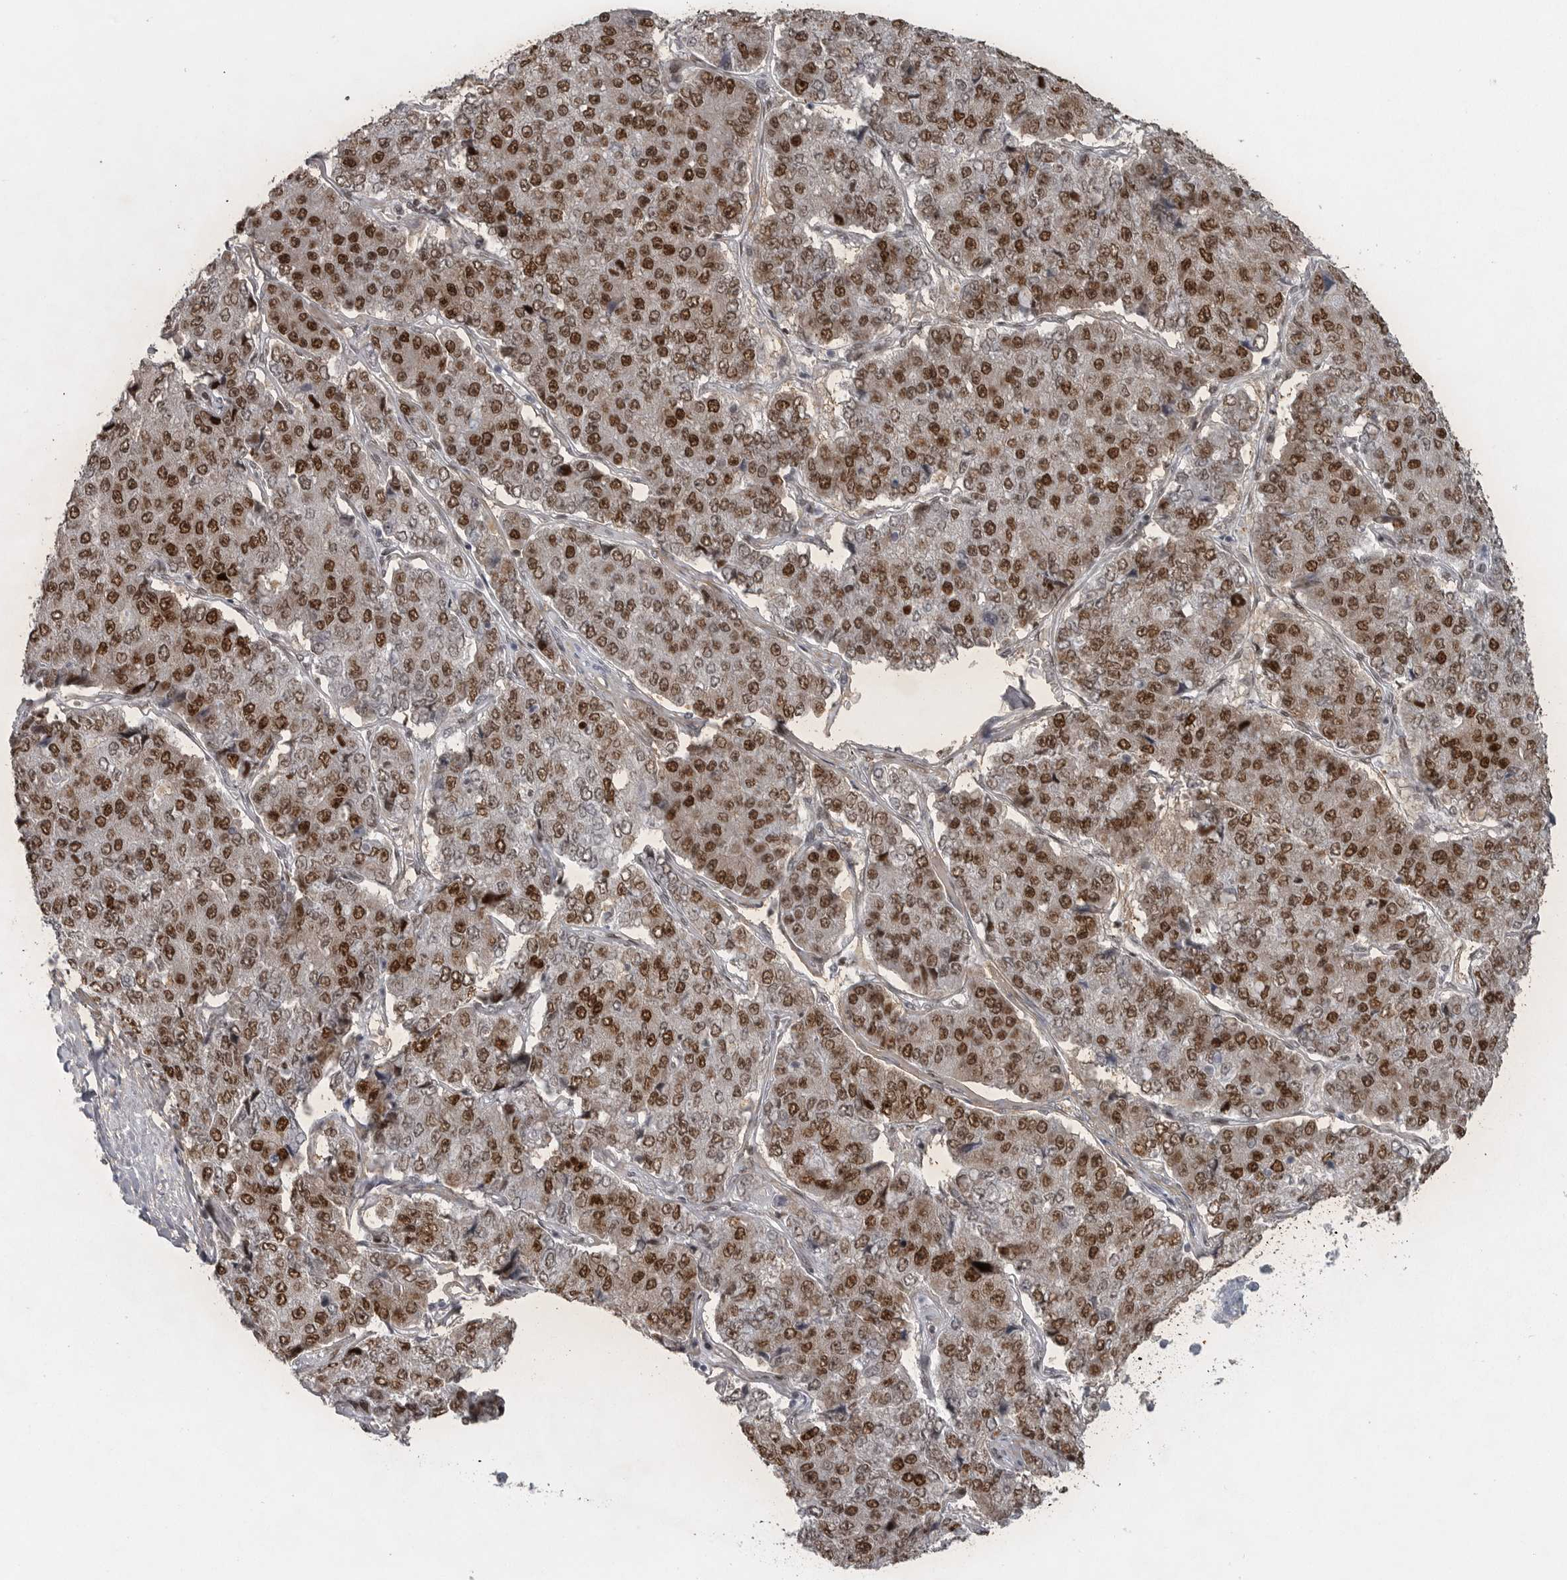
{"staining": {"intensity": "strong", "quantity": ">75%", "location": "nuclear"}, "tissue": "pancreatic cancer", "cell_type": "Tumor cells", "image_type": "cancer", "snomed": [{"axis": "morphology", "description": "Adenocarcinoma, NOS"}, {"axis": "topography", "description": "Pancreas"}], "caption": "Immunohistochemistry (IHC) photomicrograph of neoplastic tissue: pancreatic adenocarcinoma stained using IHC demonstrates high levels of strong protein expression localized specifically in the nuclear of tumor cells, appearing as a nuclear brown color.", "gene": "HMGN3", "patient": {"sex": "male", "age": 50}}